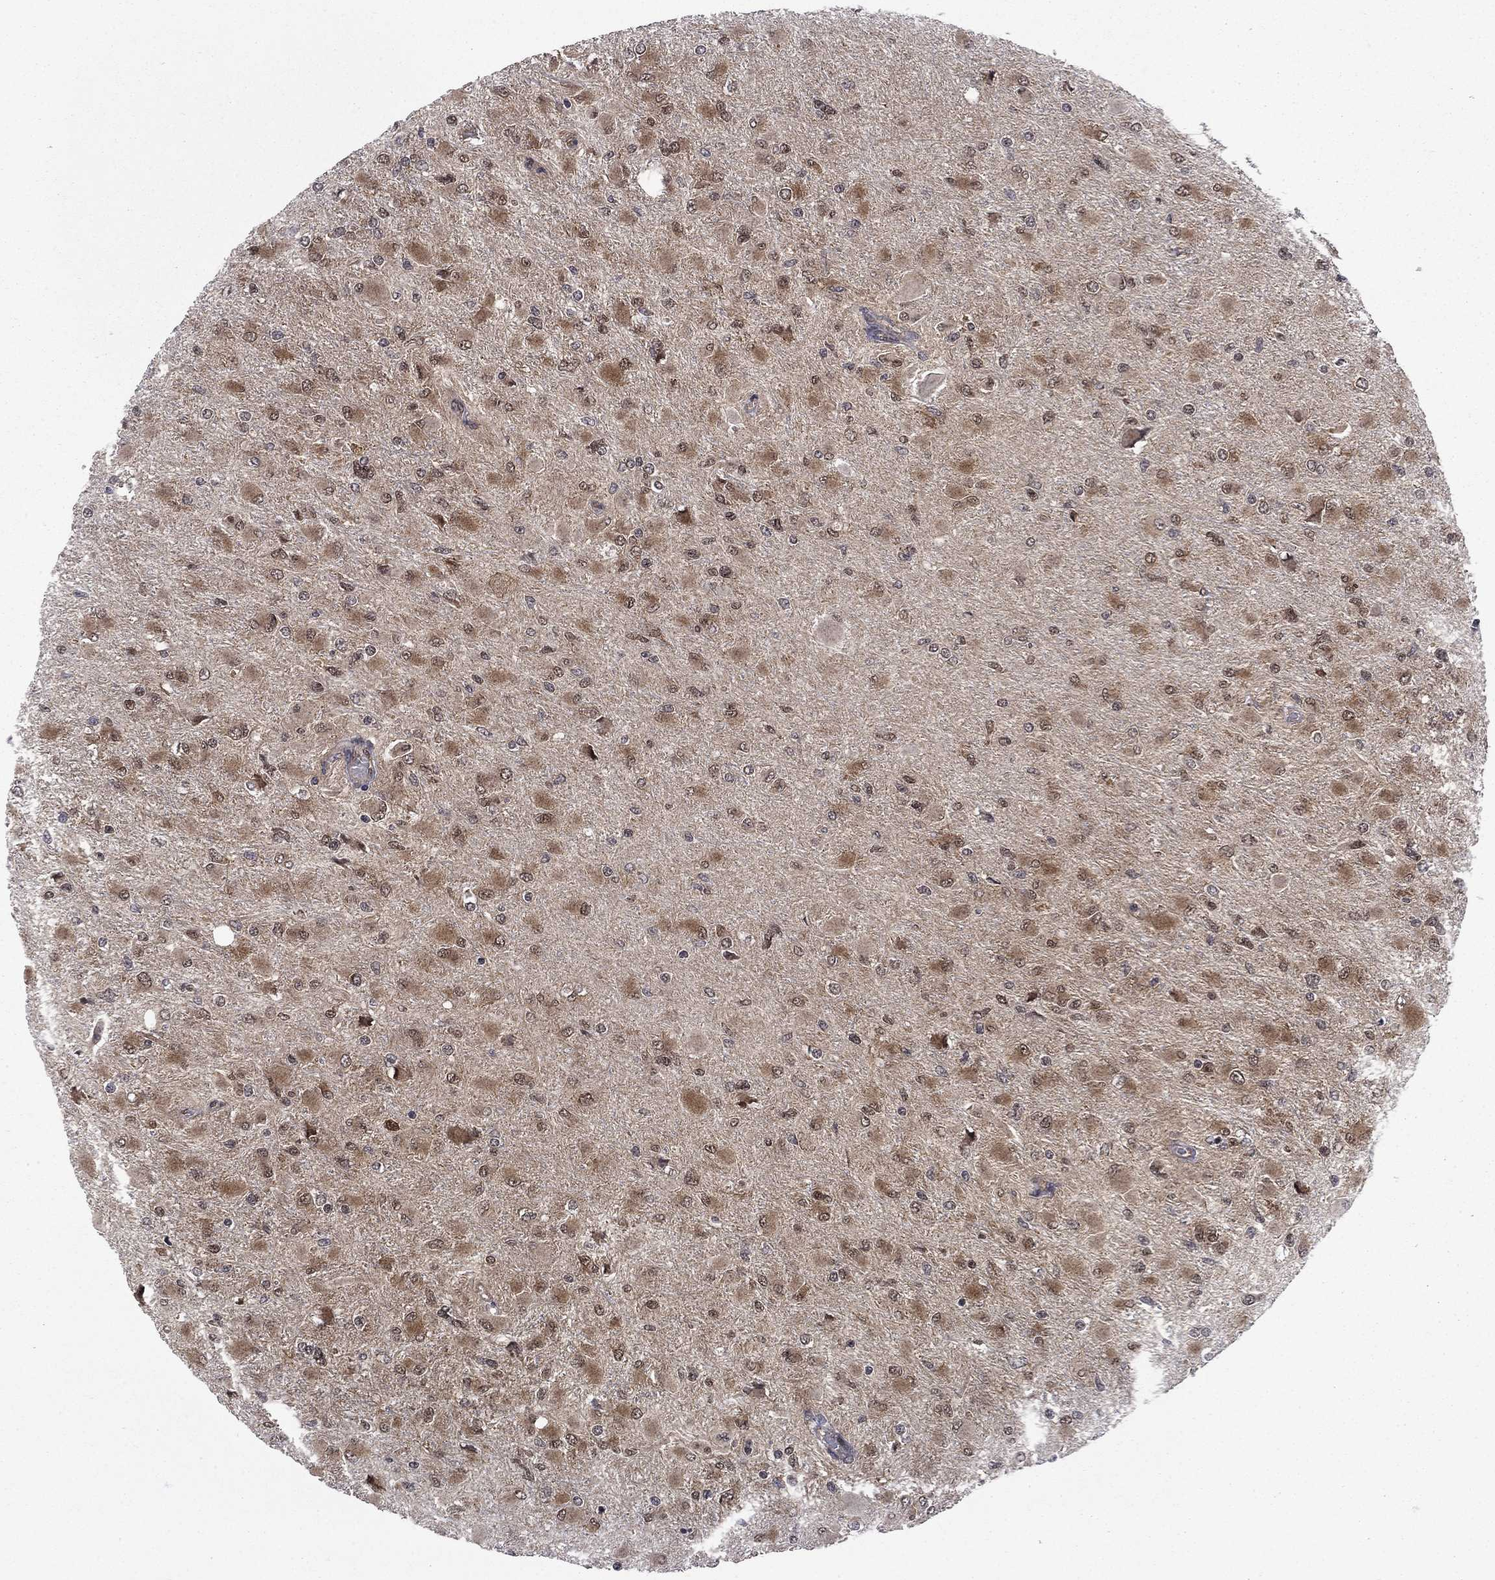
{"staining": {"intensity": "moderate", "quantity": "25%-75%", "location": "cytoplasmic/membranous"}, "tissue": "glioma", "cell_type": "Tumor cells", "image_type": "cancer", "snomed": [{"axis": "morphology", "description": "Glioma, malignant, High grade"}, {"axis": "topography", "description": "Cerebral cortex"}], "caption": "Immunohistochemistry of human malignant glioma (high-grade) shows medium levels of moderate cytoplasmic/membranous staining in approximately 25%-75% of tumor cells. The protein is shown in brown color, while the nuclei are stained blue.", "gene": "DNAJA1", "patient": {"sex": "female", "age": 36}}